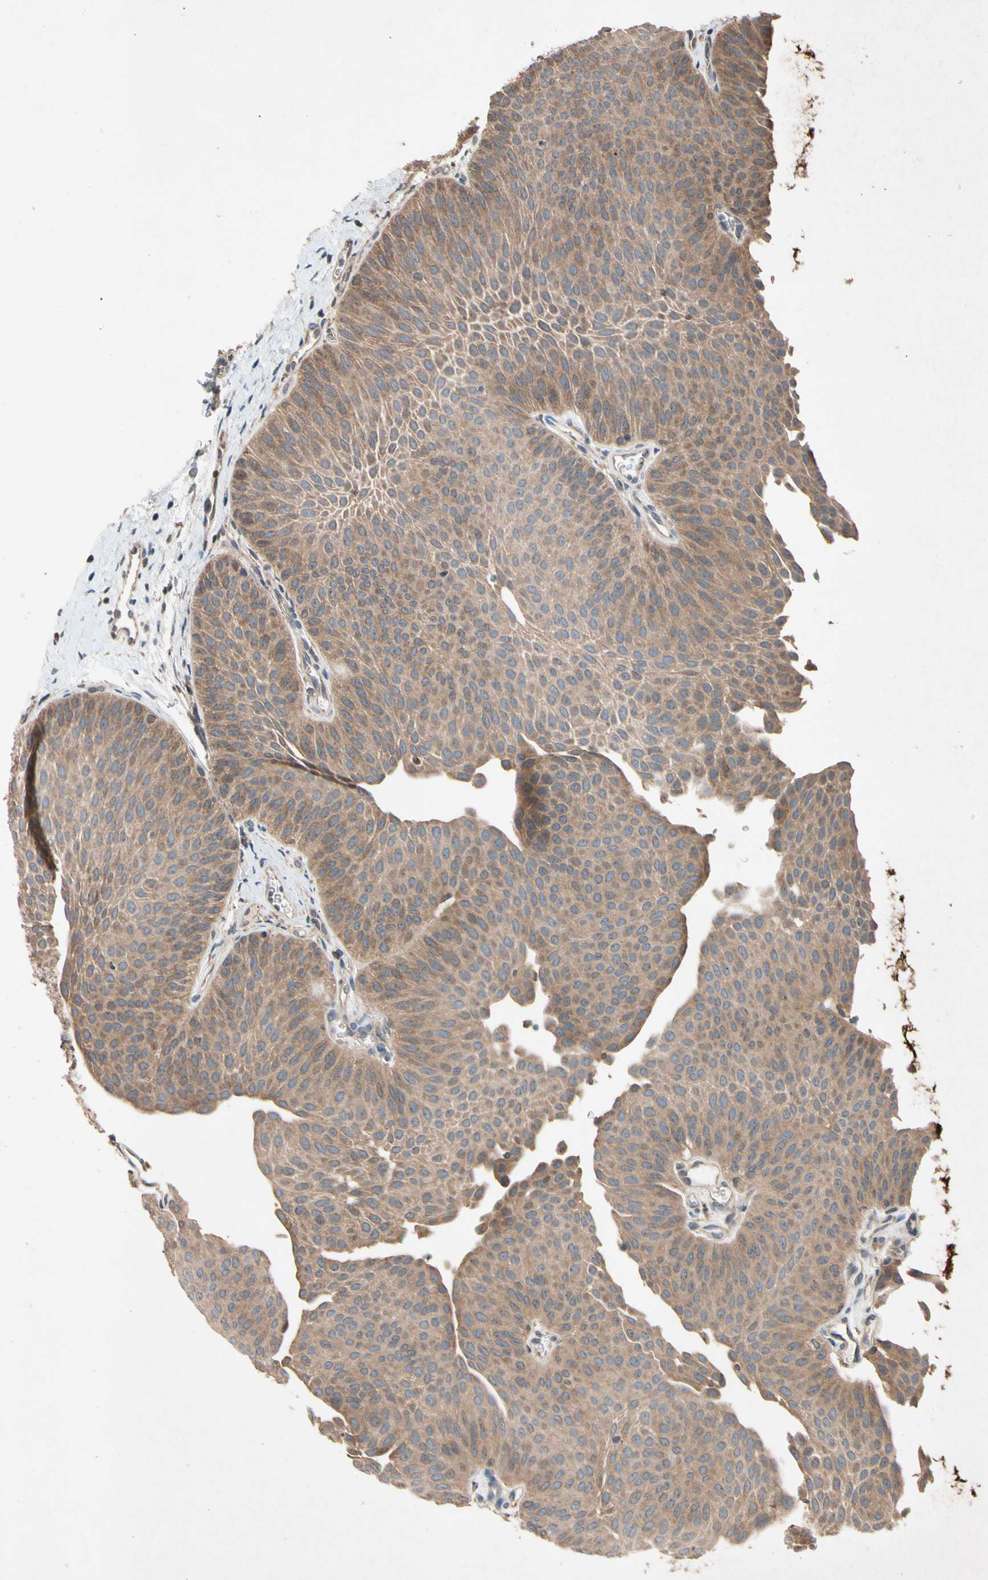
{"staining": {"intensity": "moderate", "quantity": ">75%", "location": "cytoplasmic/membranous"}, "tissue": "urothelial cancer", "cell_type": "Tumor cells", "image_type": "cancer", "snomed": [{"axis": "morphology", "description": "Urothelial carcinoma, Low grade"}, {"axis": "topography", "description": "Urinary bladder"}], "caption": "Immunohistochemistry (IHC) image of neoplastic tissue: human low-grade urothelial carcinoma stained using IHC exhibits medium levels of moderate protein expression localized specifically in the cytoplasmic/membranous of tumor cells, appearing as a cytoplasmic/membranous brown color.", "gene": "PRDX4", "patient": {"sex": "female", "age": 60}}